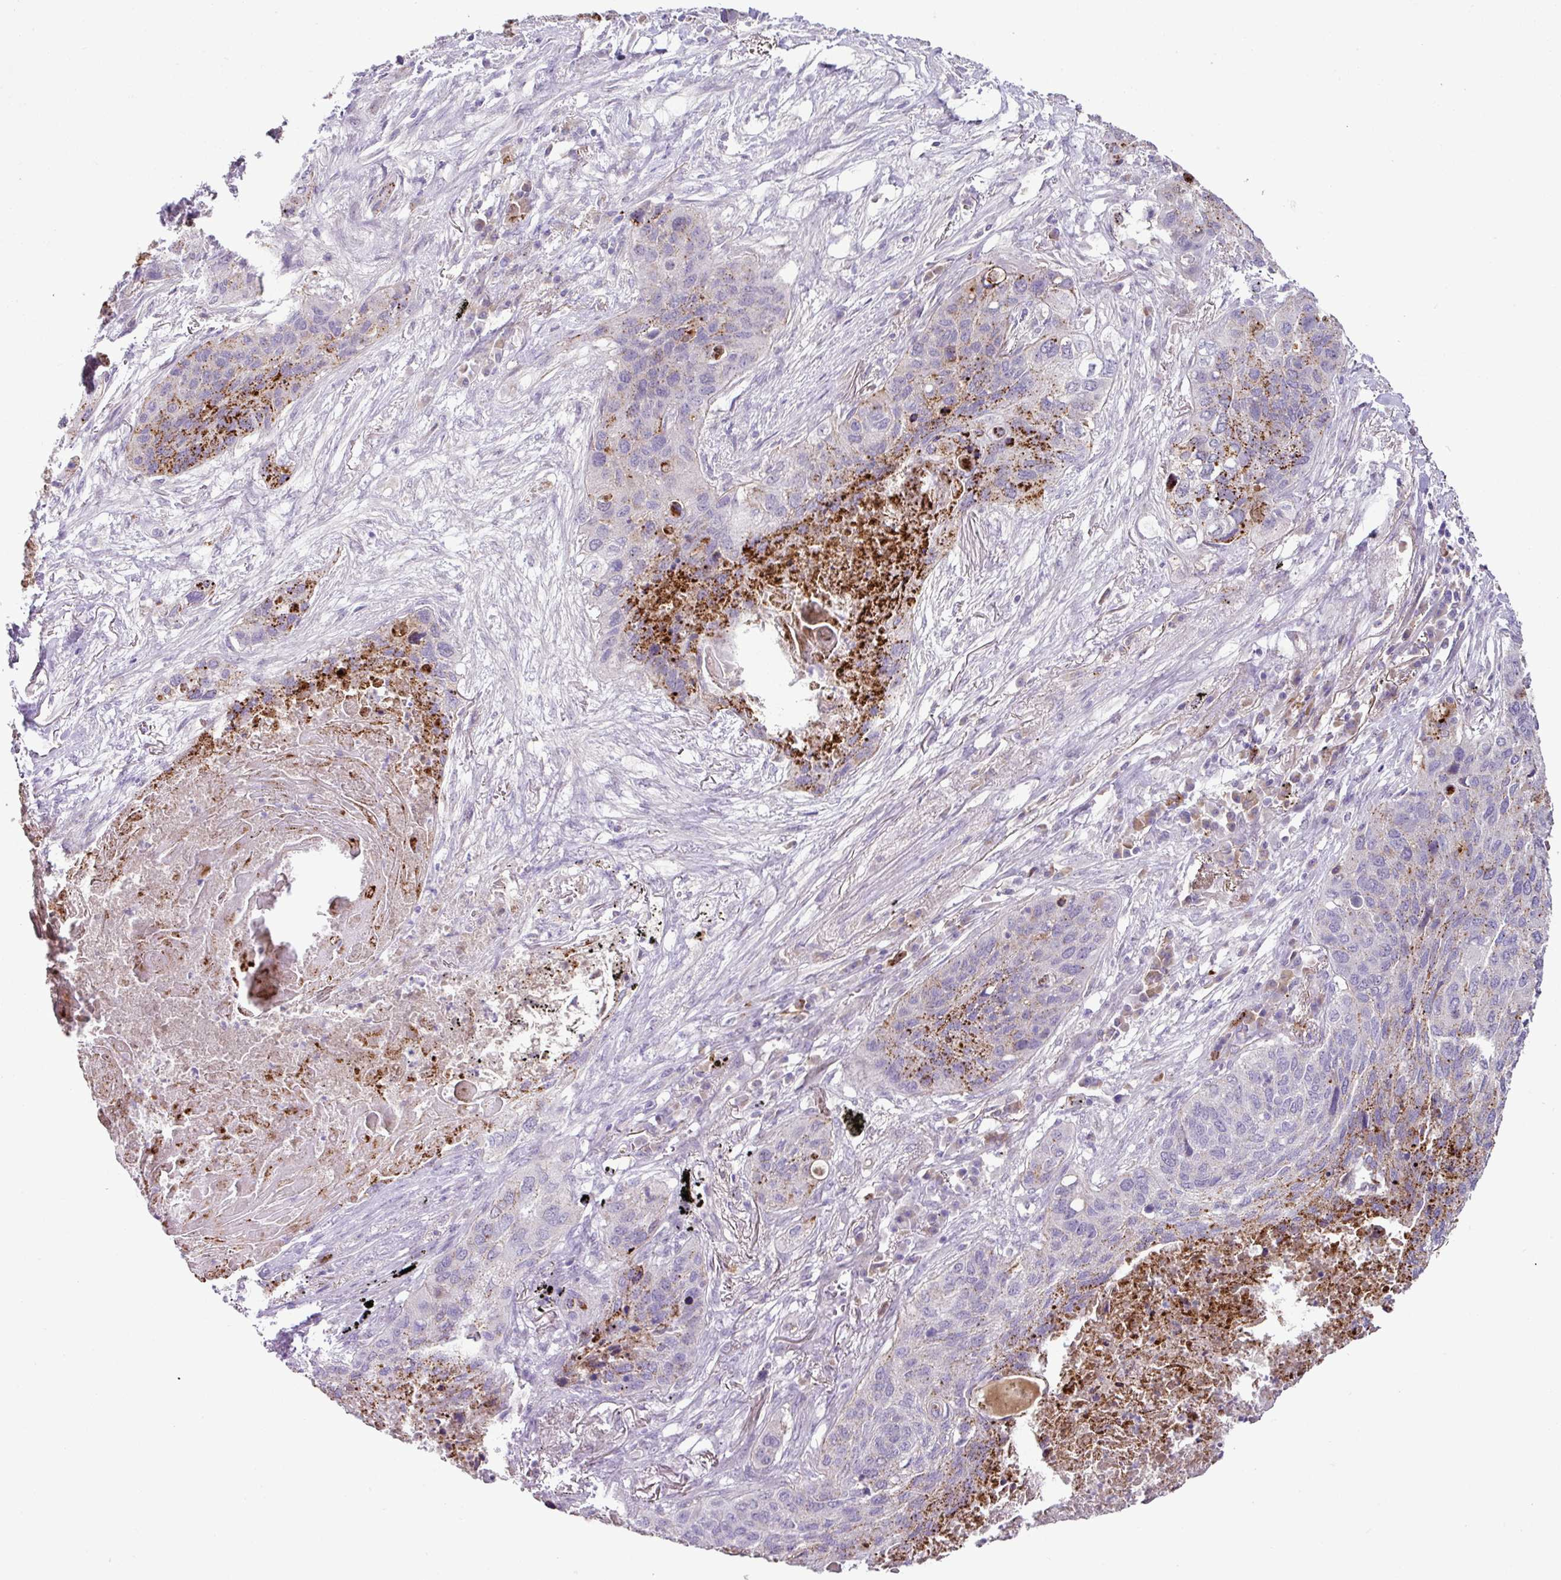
{"staining": {"intensity": "moderate", "quantity": "<25%", "location": "cytoplasmic/membranous"}, "tissue": "lung cancer", "cell_type": "Tumor cells", "image_type": "cancer", "snomed": [{"axis": "morphology", "description": "Squamous cell carcinoma, NOS"}, {"axis": "topography", "description": "Lung"}], "caption": "A histopathology image of lung cancer stained for a protein reveals moderate cytoplasmic/membranous brown staining in tumor cells. (Stains: DAB in brown, nuclei in blue, Microscopy: brightfield microscopy at high magnification).", "gene": "PLEKHH3", "patient": {"sex": "female", "age": 63}}